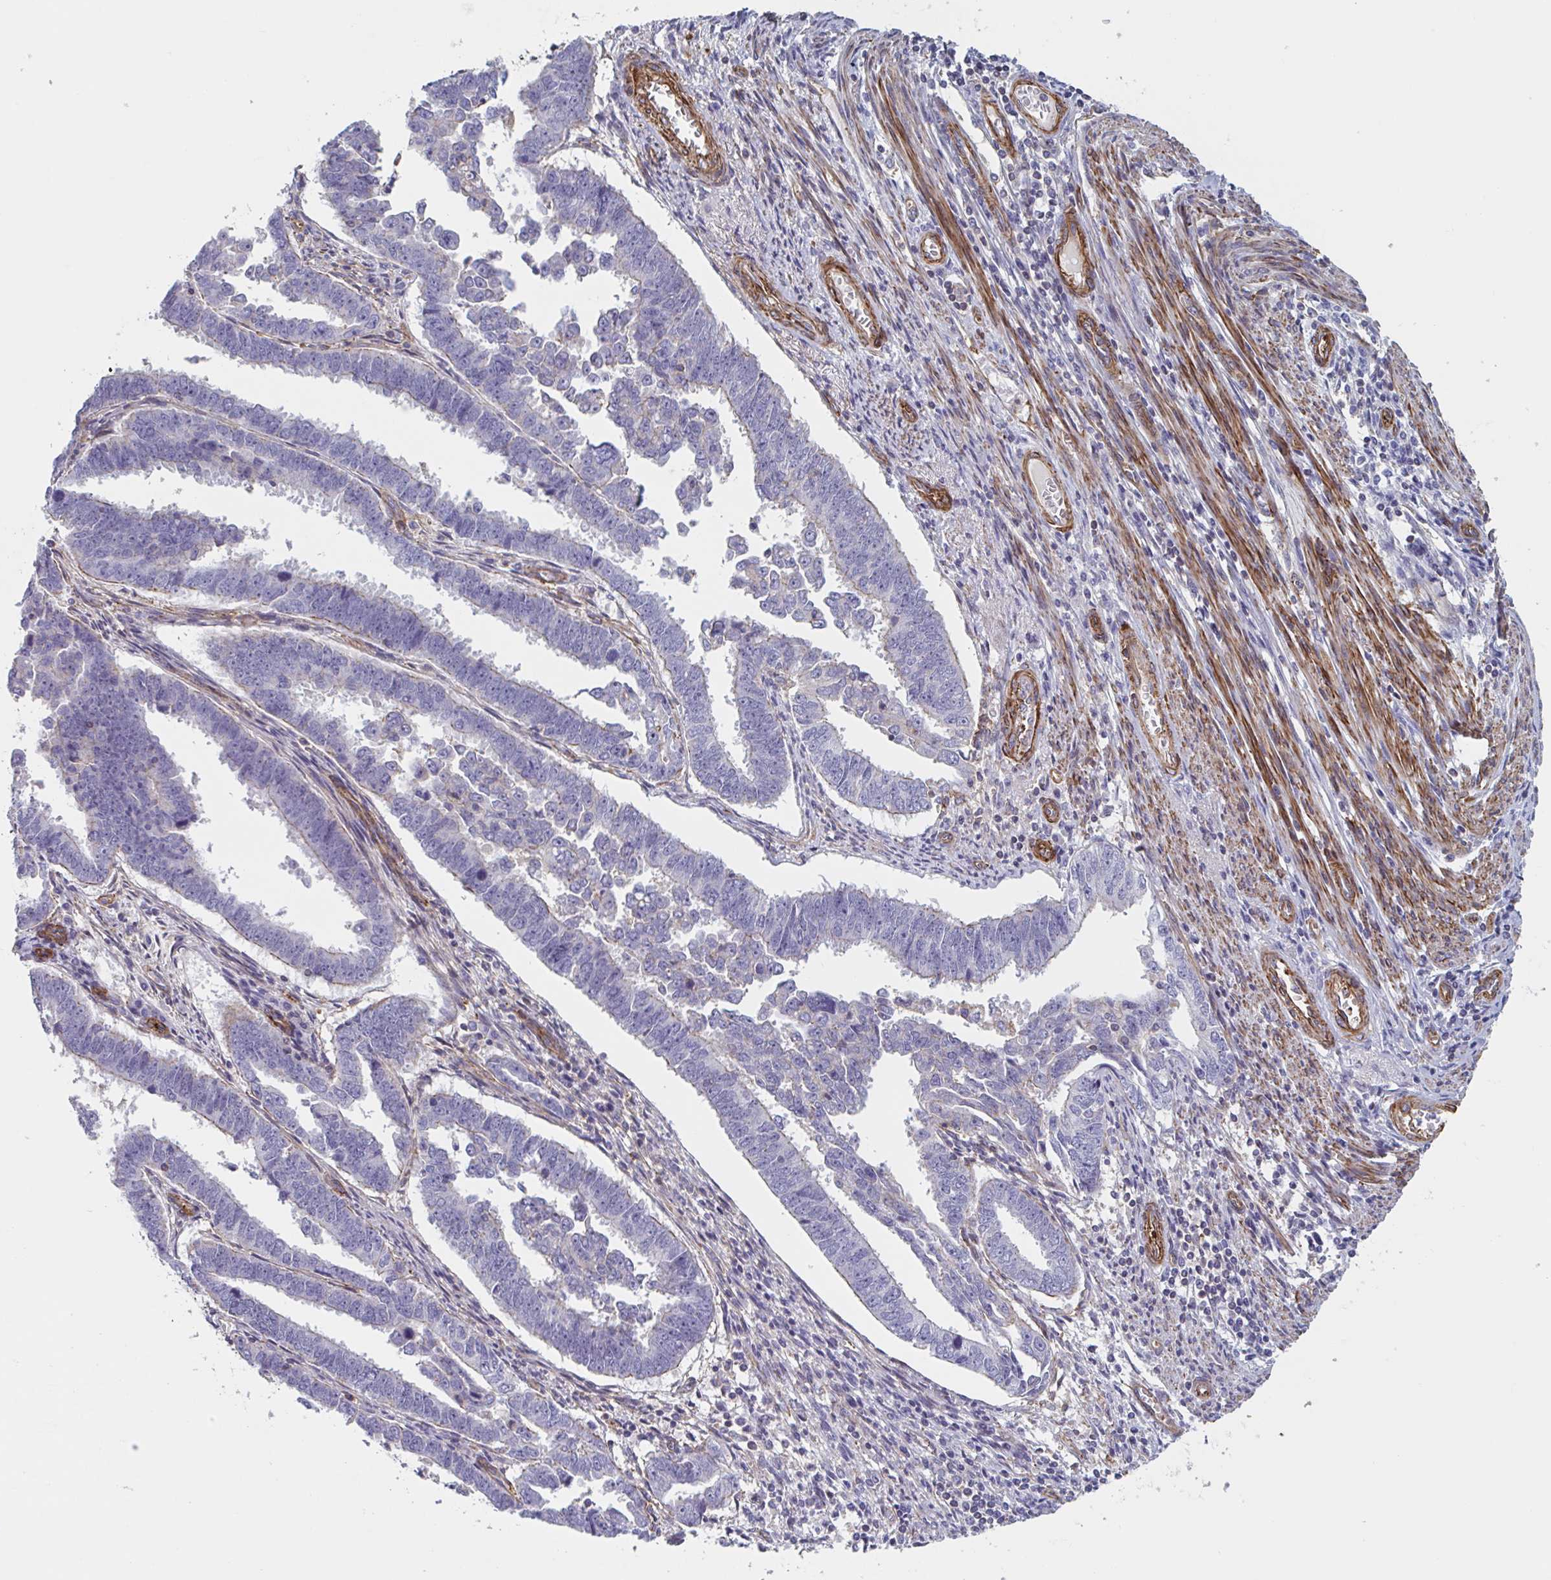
{"staining": {"intensity": "negative", "quantity": "none", "location": "none"}, "tissue": "endometrial cancer", "cell_type": "Tumor cells", "image_type": "cancer", "snomed": [{"axis": "morphology", "description": "Adenocarcinoma, NOS"}, {"axis": "topography", "description": "Endometrium"}], "caption": "An immunohistochemistry micrograph of endometrial cancer (adenocarcinoma) is shown. There is no staining in tumor cells of endometrial cancer (adenocarcinoma).", "gene": "SHISA7", "patient": {"sex": "female", "age": 75}}